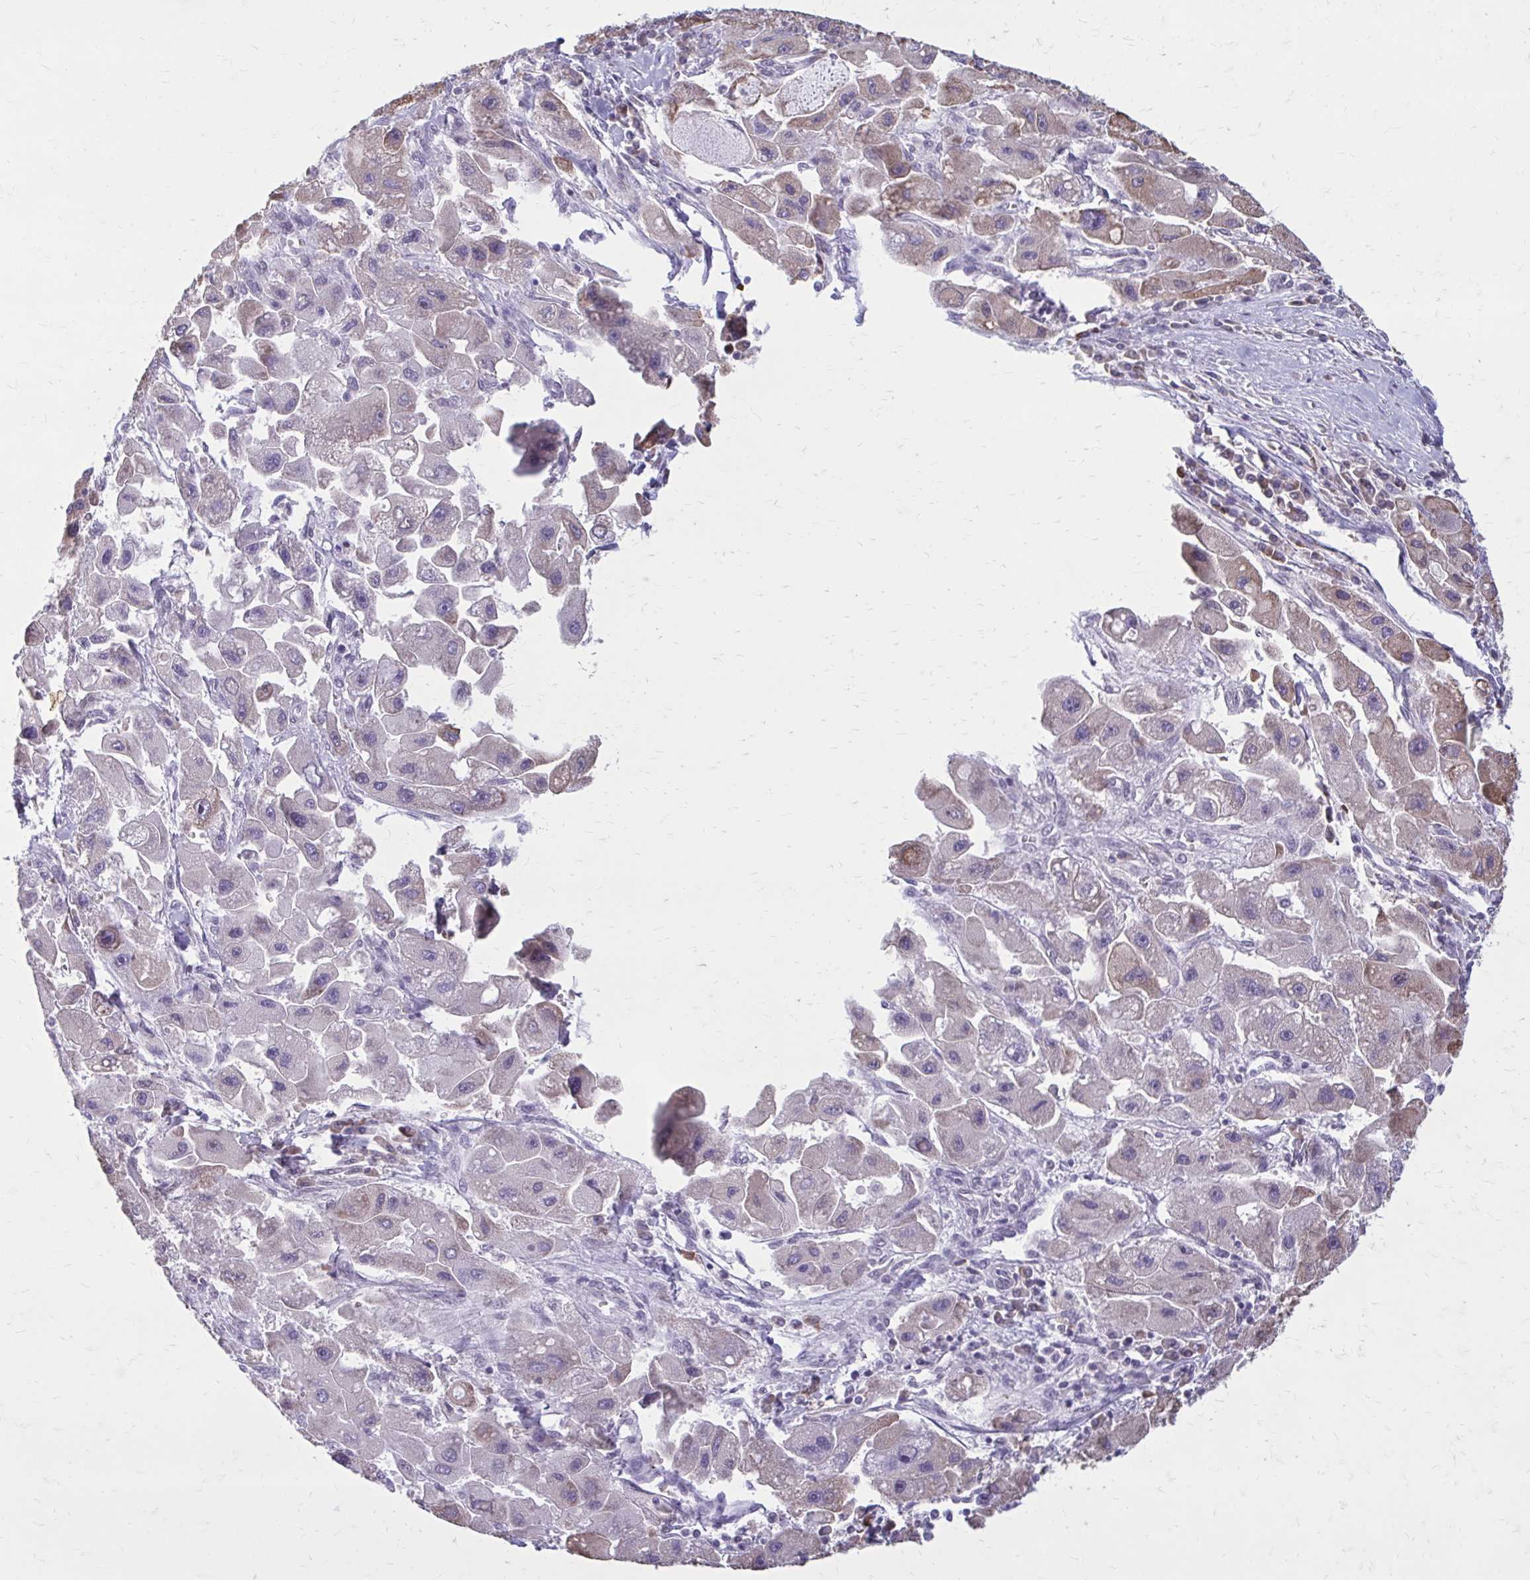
{"staining": {"intensity": "weak", "quantity": "<25%", "location": "cytoplasmic/membranous"}, "tissue": "liver cancer", "cell_type": "Tumor cells", "image_type": "cancer", "snomed": [{"axis": "morphology", "description": "Carcinoma, Hepatocellular, NOS"}, {"axis": "topography", "description": "Liver"}], "caption": "This is a histopathology image of IHC staining of liver cancer (hepatocellular carcinoma), which shows no expression in tumor cells.", "gene": "PROSER1", "patient": {"sex": "male", "age": 24}}